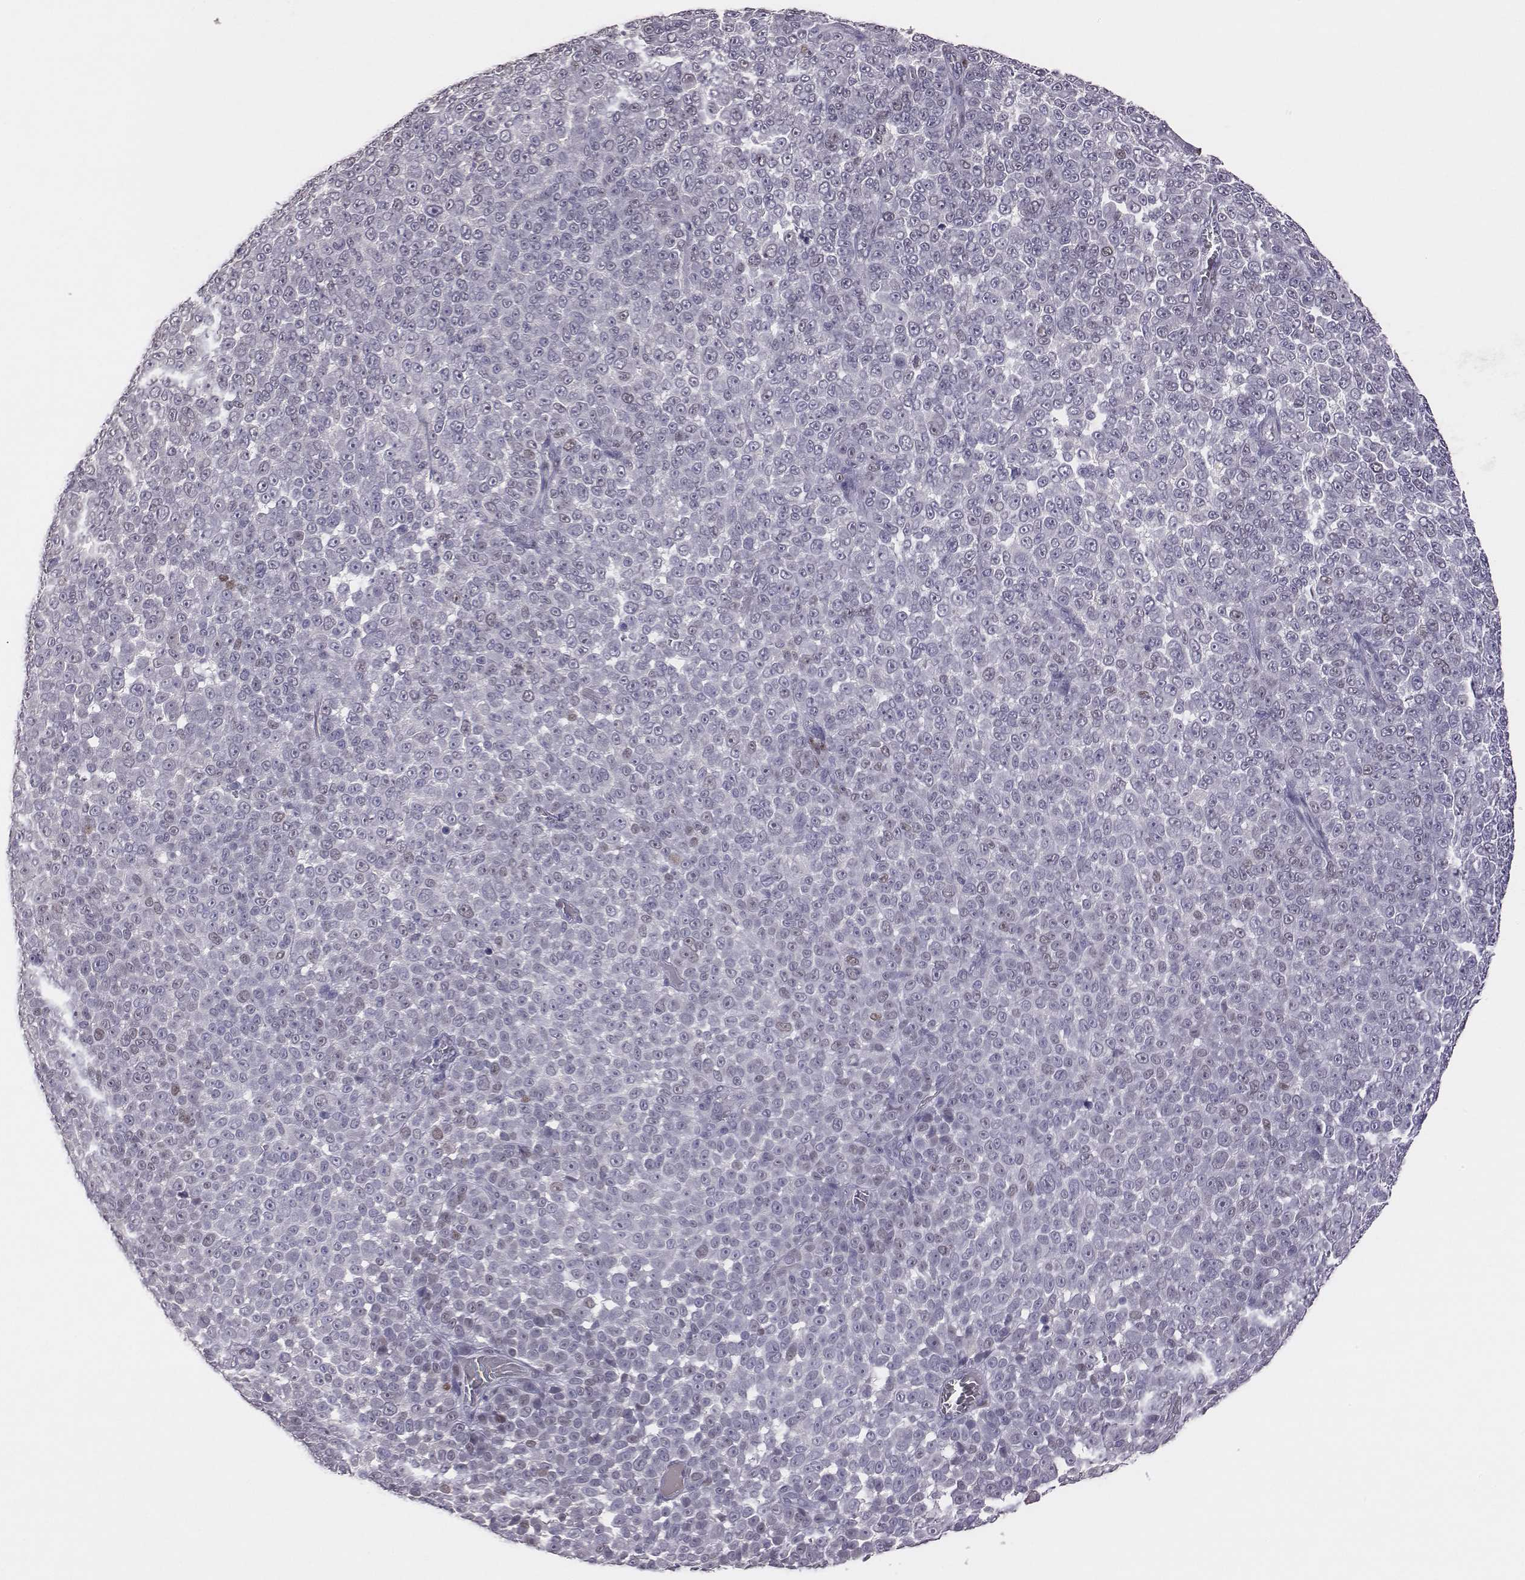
{"staining": {"intensity": "negative", "quantity": "none", "location": "none"}, "tissue": "melanoma", "cell_type": "Tumor cells", "image_type": "cancer", "snomed": [{"axis": "morphology", "description": "Malignant melanoma, NOS"}, {"axis": "topography", "description": "Skin"}], "caption": "Micrograph shows no protein staining in tumor cells of malignant melanoma tissue. Brightfield microscopy of immunohistochemistry stained with DAB (3,3'-diaminobenzidine) (brown) and hematoxylin (blue), captured at high magnification.", "gene": "EN1", "patient": {"sex": "female", "age": 95}}